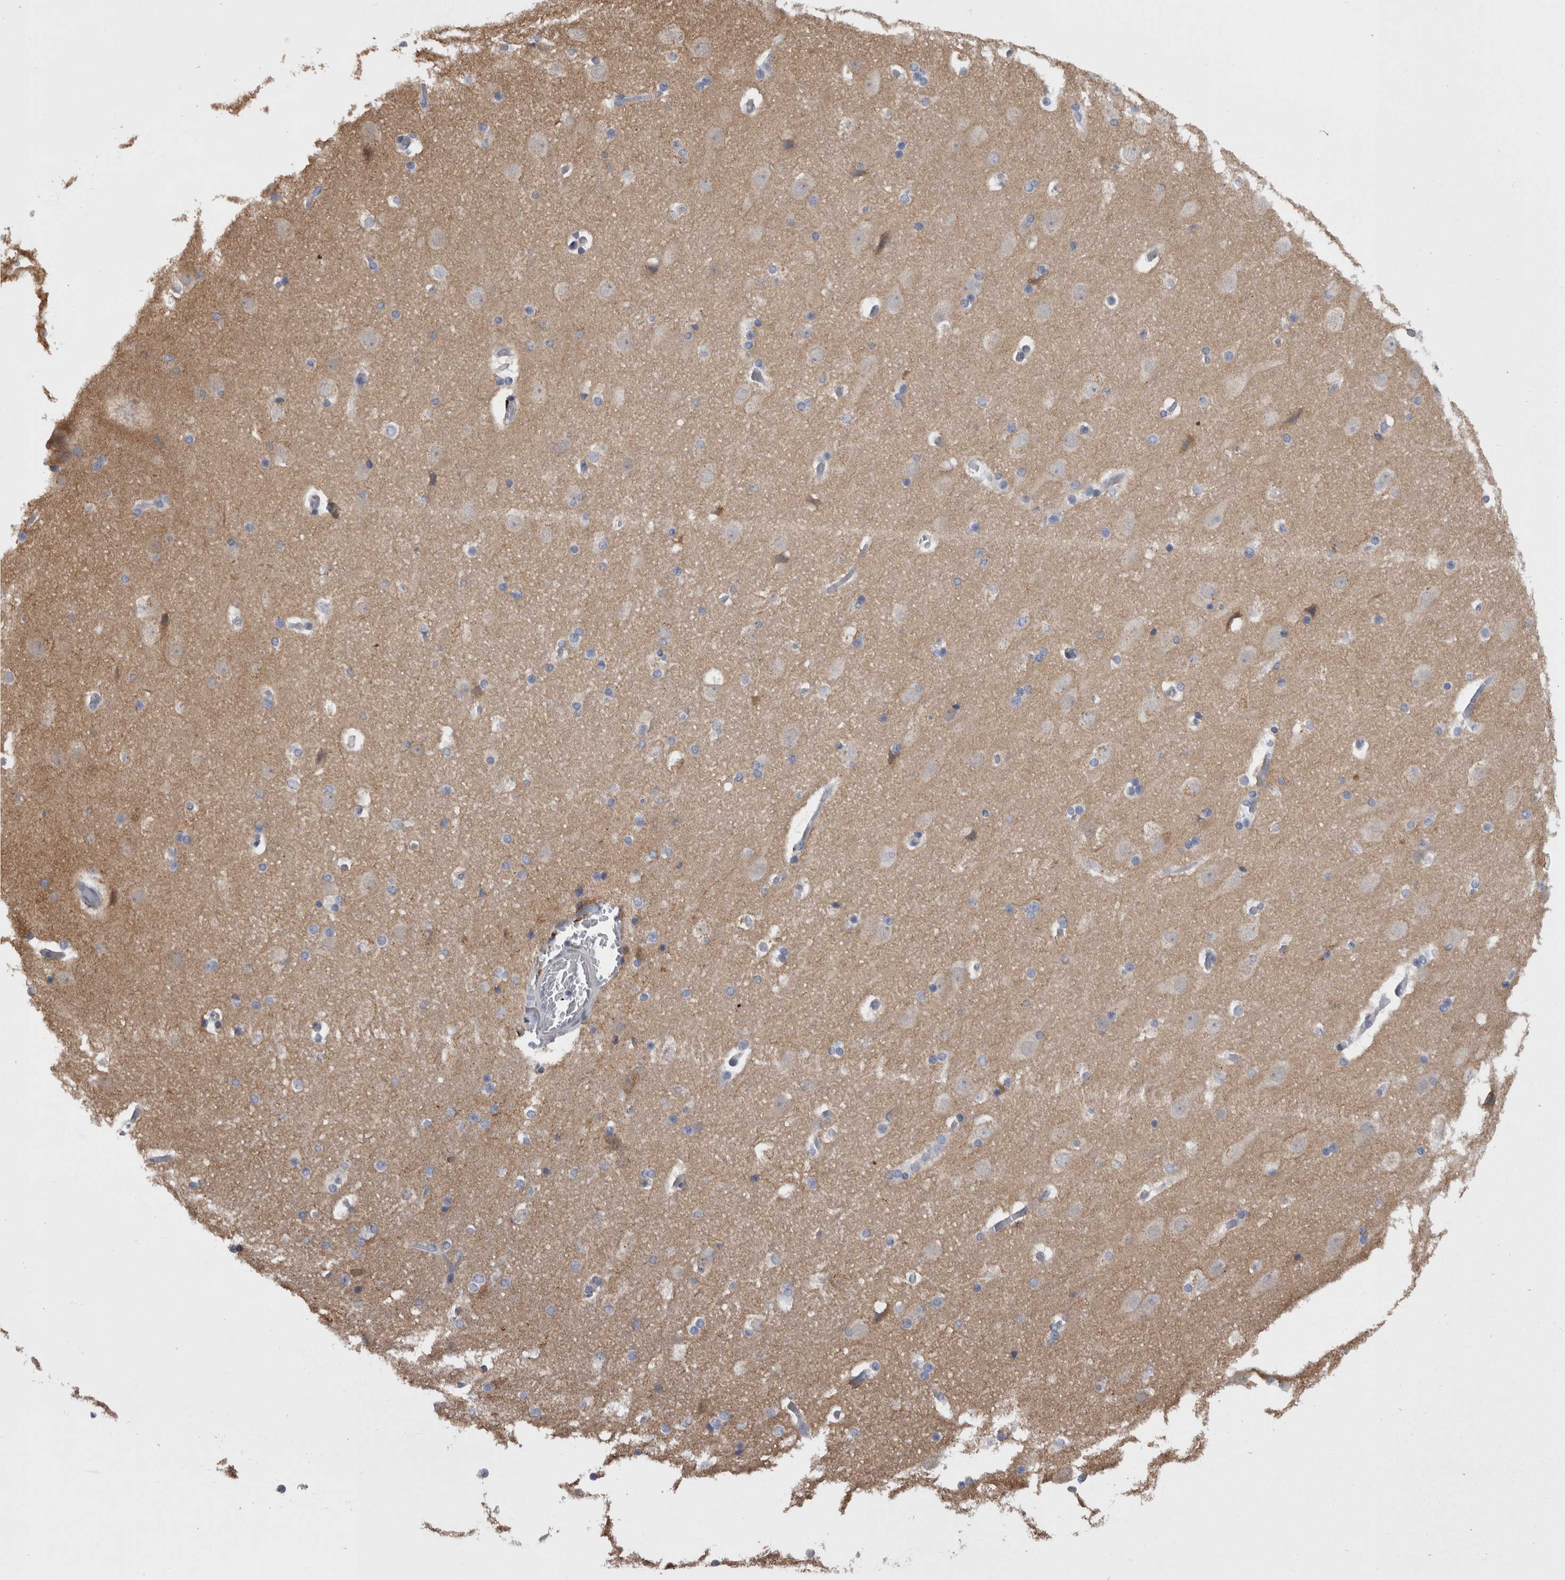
{"staining": {"intensity": "negative", "quantity": "none", "location": "none"}, "tissue": "cerebral cortex", "cell_type": "Endothelial cells", "image_type": "normal", "snomed": [{"axis": "morphology", "description": "Normal tissue, NOS"}, {"axis": "topography", "description": "Cerebral cortex"}], "caption": "A micrograph of human cerebral cortex is negative for staining in endothelial cells. Brightfield microscopy of immunohistochemistry stained with DAB (3,3'-diaminobenzidine) (brown) and hematoxylin (blue), captured at high magnification.", "gene": "CAMK2D", "patient": {"sex": "male", "age": 57}}